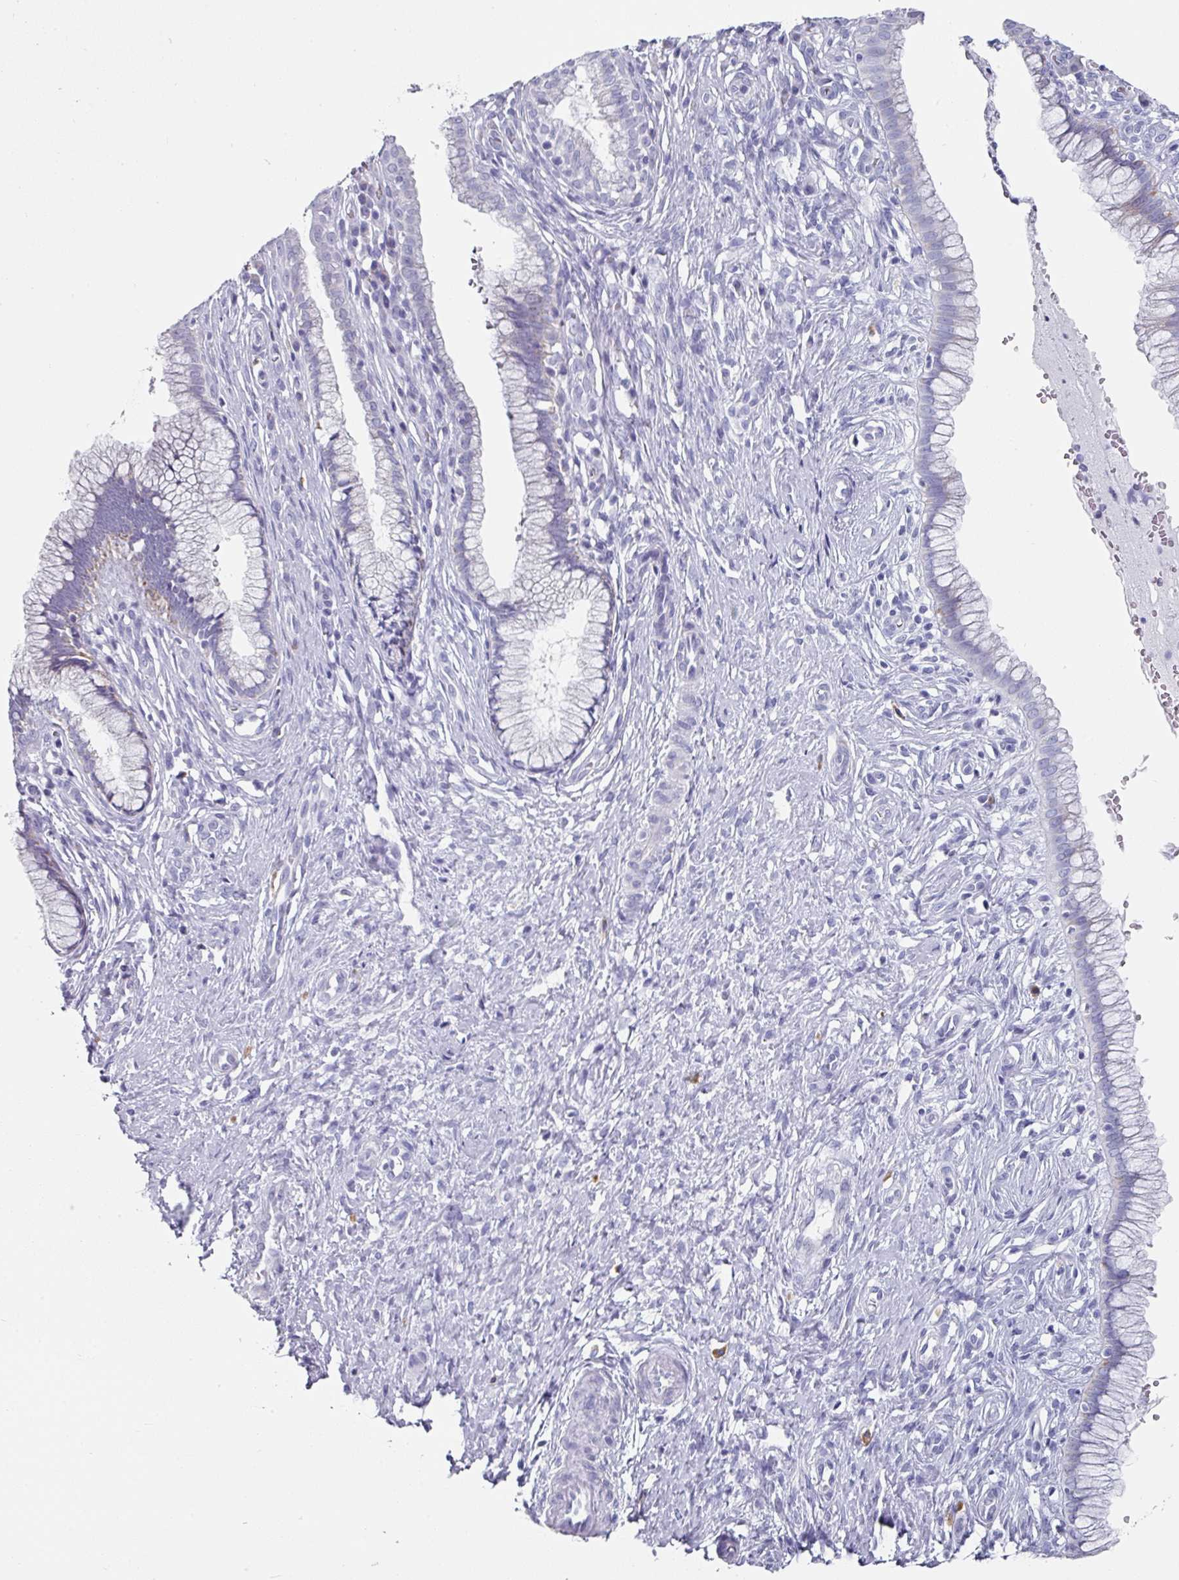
{"staining": {"intensity": "negative", "quantity": "none", "location": "none"}, "tissue": "cervix", "cell_type": "Glandular cells", "image_type": "normal", "snomed": [{"axis": "morphology", "description": "Normal tissue, NOS"}, {"axis": "topography", "description": "Cervix"}], "caption": "Protein analysis of normal cervix displays no significant expression in glandular cells. (DAB IHC with hematoxylin counter stain).", "gene": "SETBP1", "patient": {"sex": "female", "age": 36}}